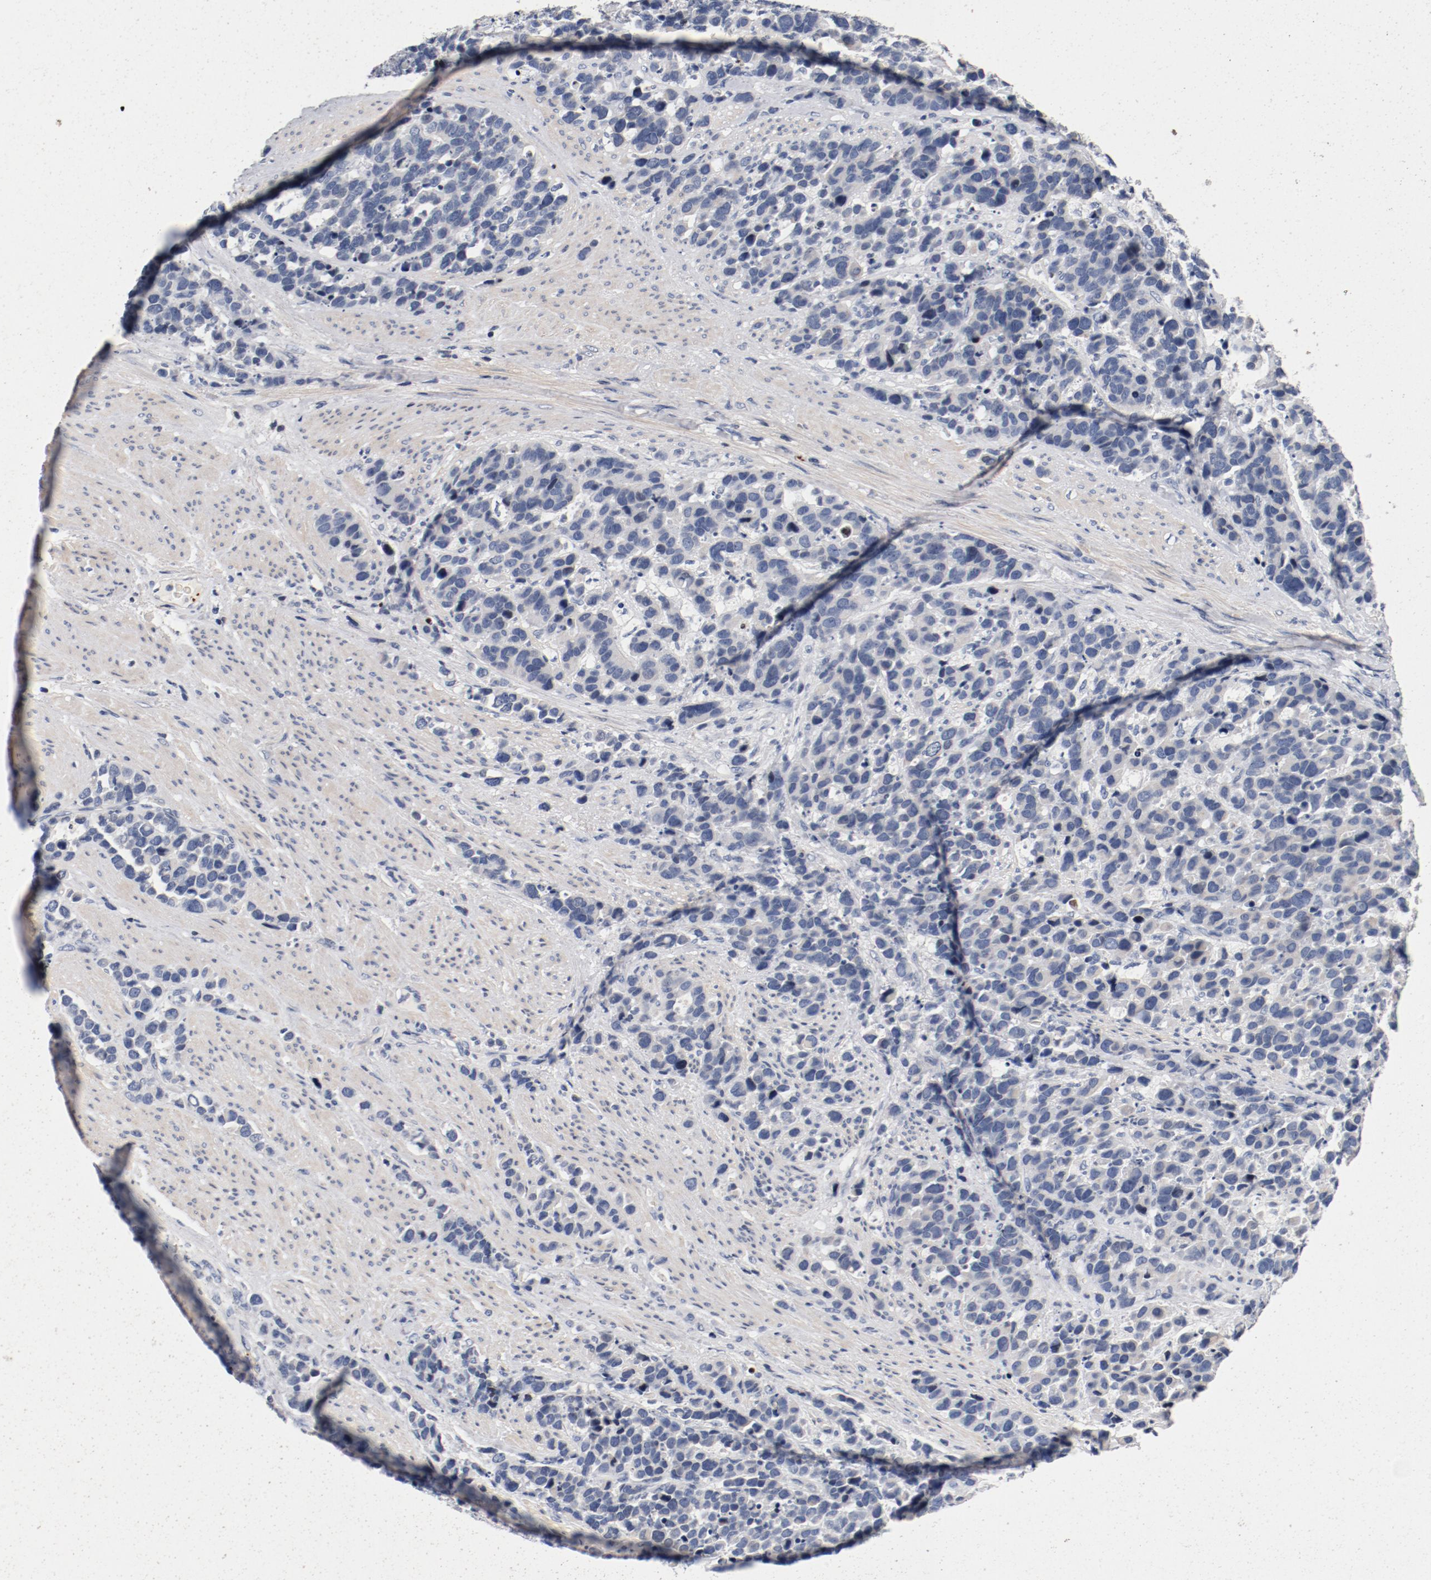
{"staining": {"intensity": "negative", "quantity": "none", "location": "none"}, "tissue": "stomach cancer", "cell_type": "Tumor cells", "image_type": "cancer", "snomed": [{"axis": "morphology", "description": "Adenocarcinoma, NOS"}, {"axis": "topography", "description": "Stomach, upper"}], "caption": "High power microscopy photomicrograph of an IHC micrograph of stomach cancer (adenocarcinoma), revealing no significant expression in tumor cells.", "gene": "PIM1", "patient": {"sex": "male", "age": 71}}